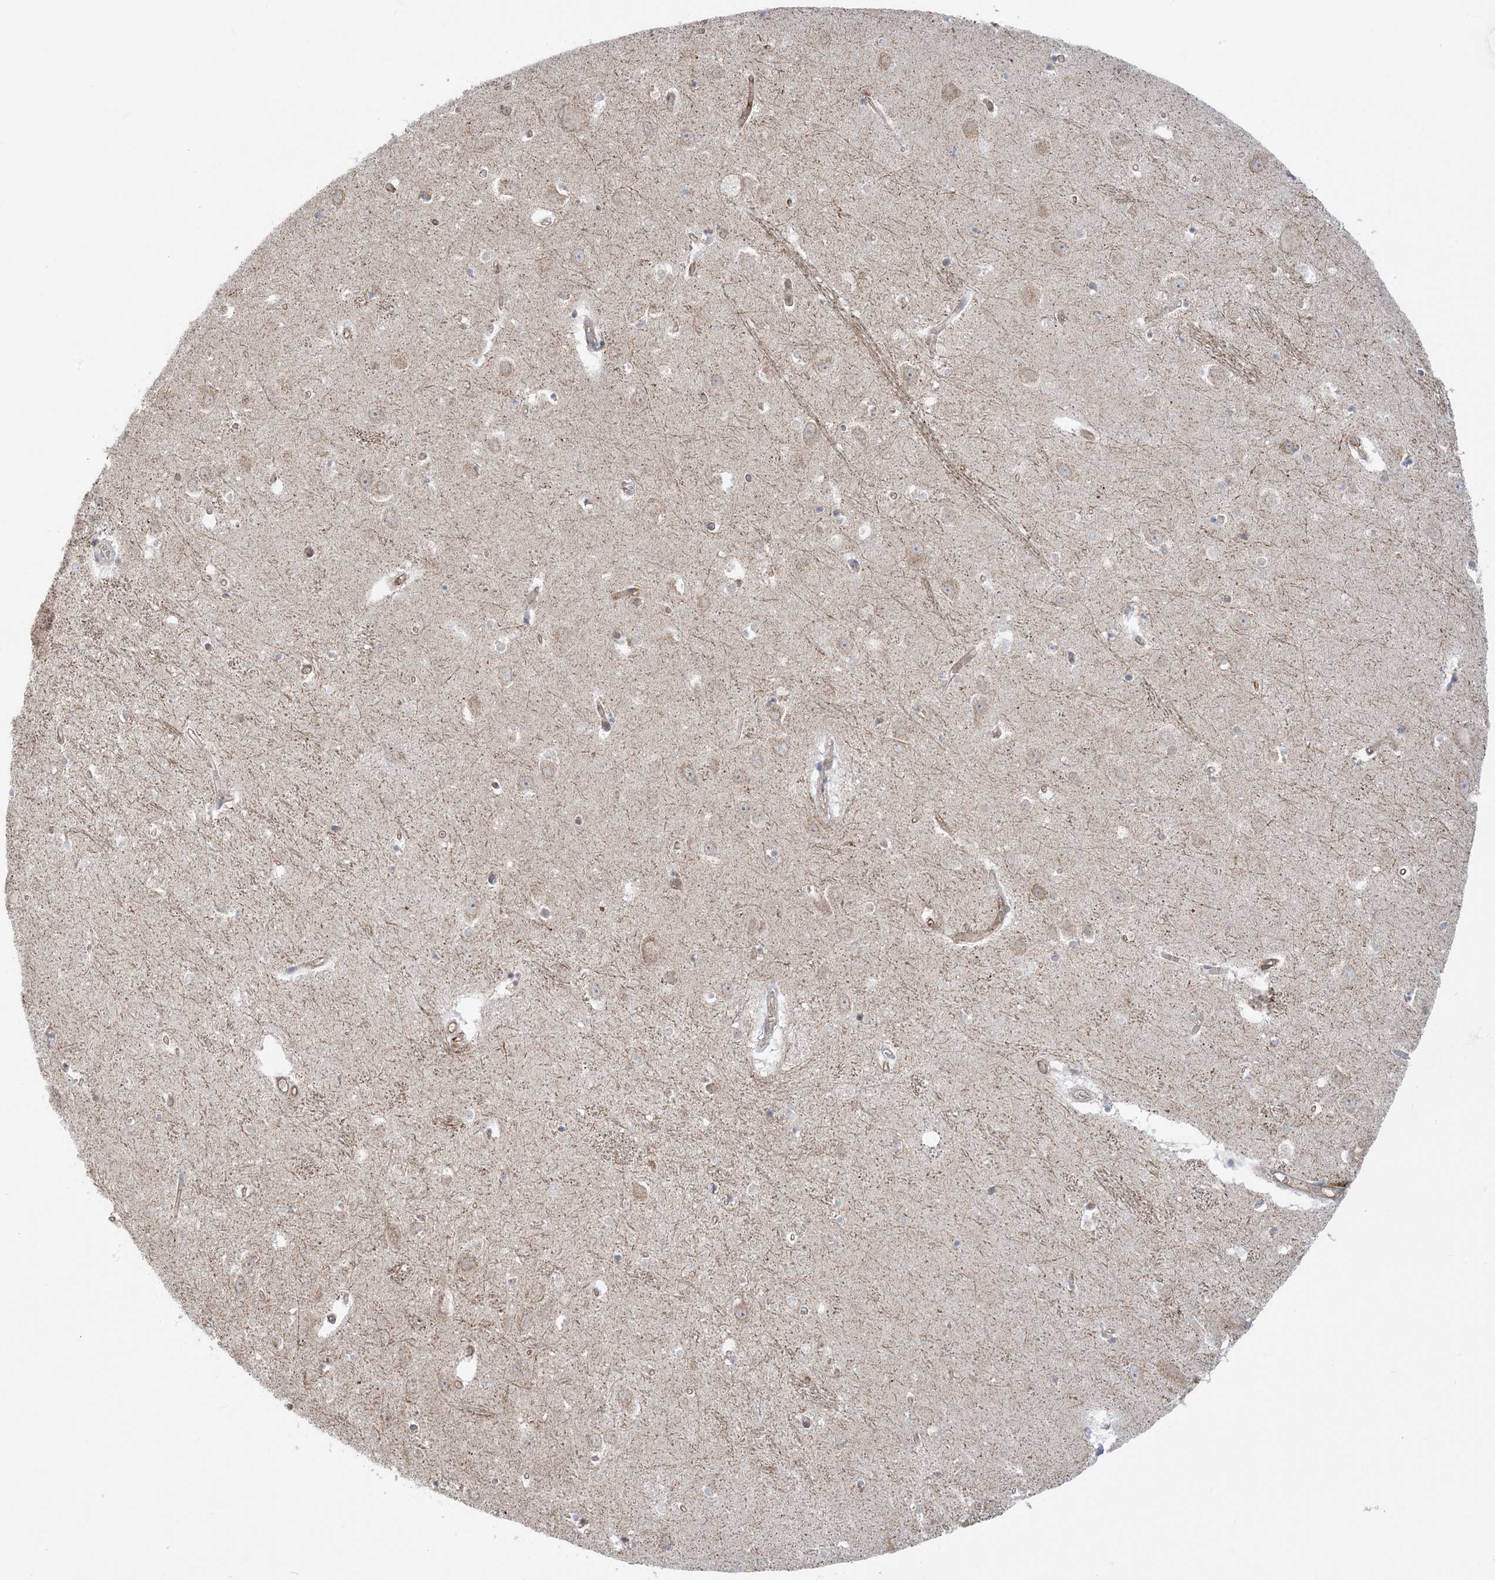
{"staining": {"intensity": "negative", "quantity": "none", "location": "none"}, "tissue": "hippocampus", "cell_type": "Glial cells", "image_type": "normal", "snomed": [{"axis": "morphology", "description": "Normal tissue, NOS"}, {"axis": "topography", "description": "Hippocampus"}], "caption": "Glial cells are negative for brown protein staining in normal hippocampus. Brightfield microscopy of immunohistochemistry (IHC) stained with DAB (3,3'-diaminobenzidine) (brown) and hematoxylin (blue), captured at high magnification.", "gene": "CASP4", "patient": {"sex": "female", "age": 64}}